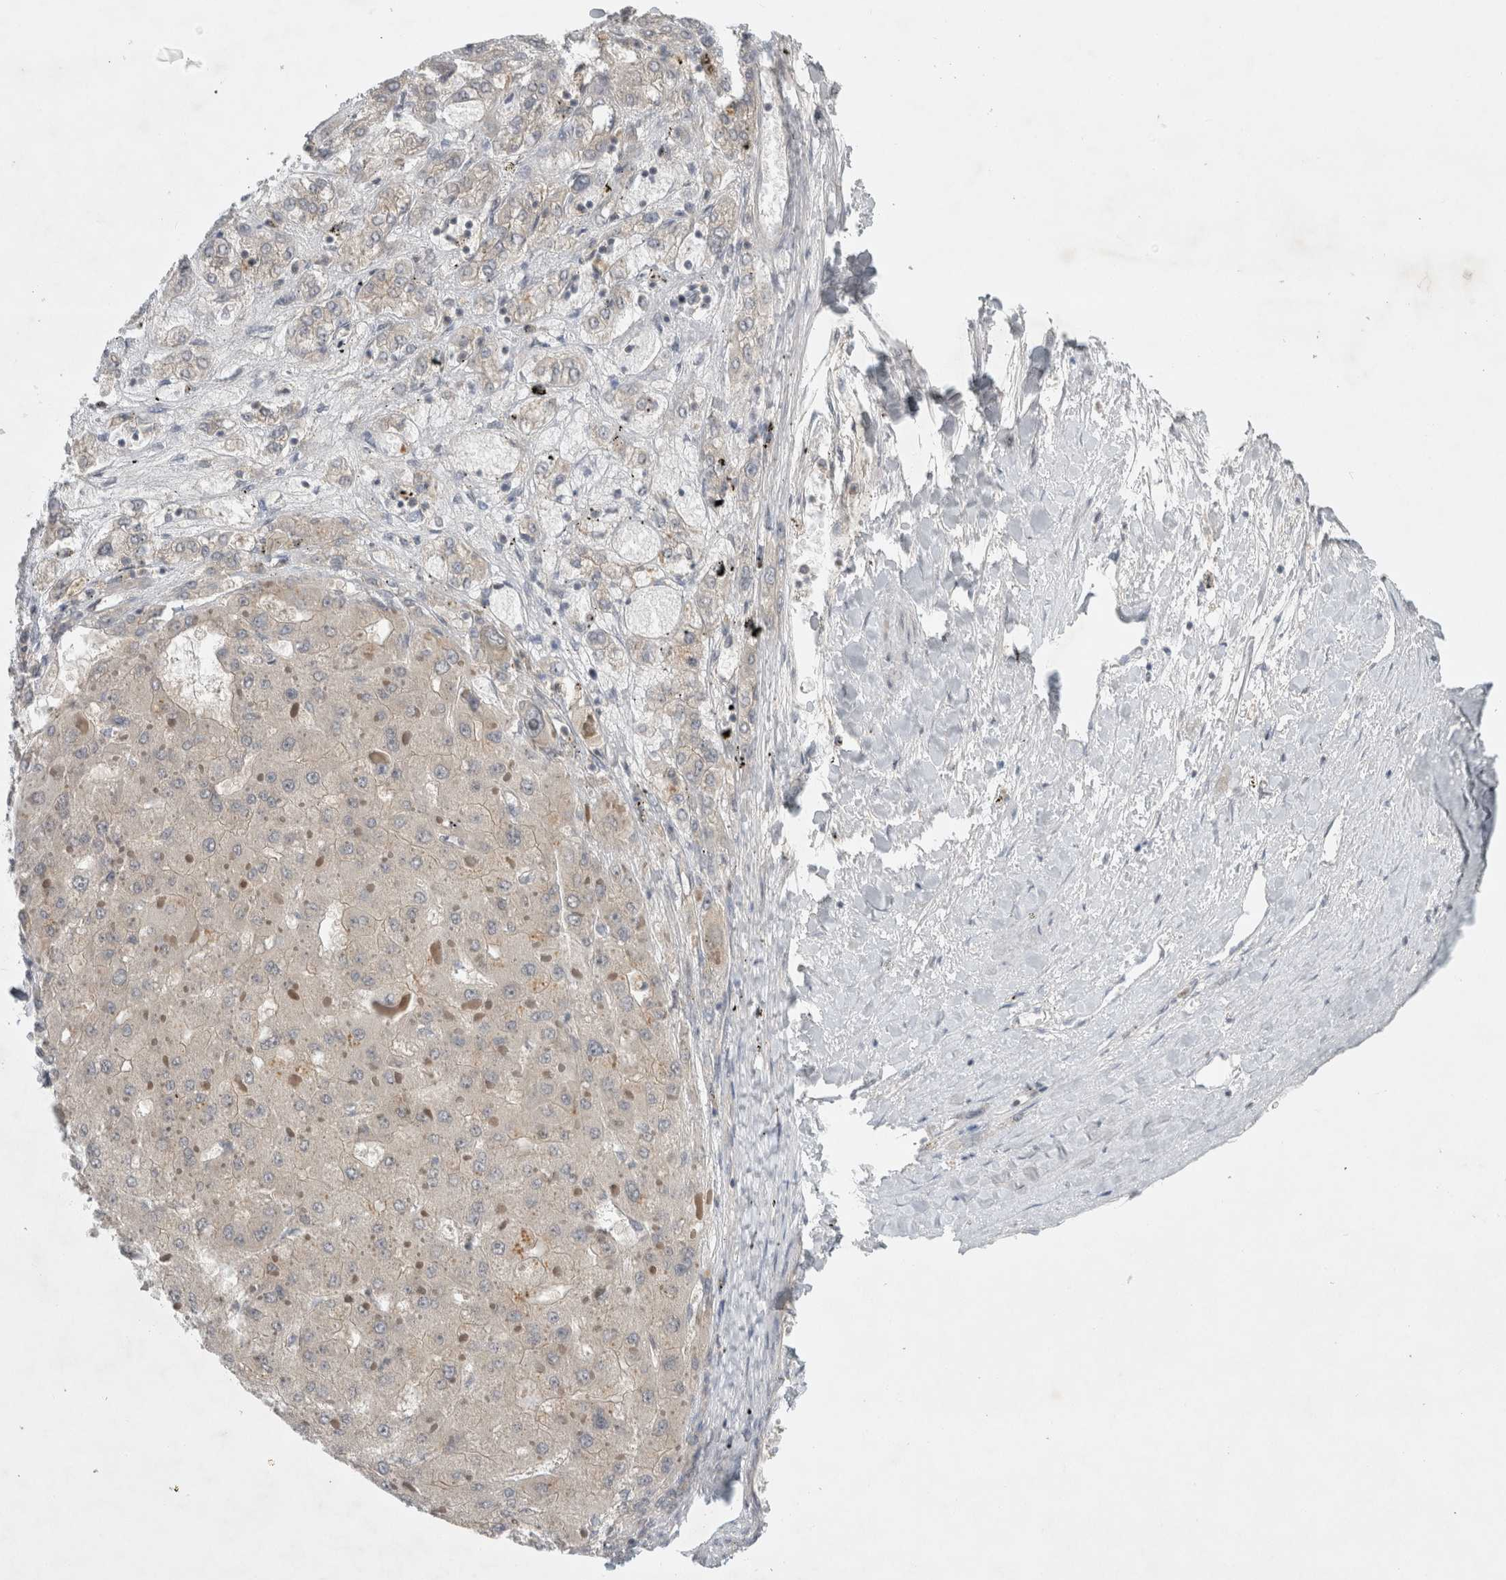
{"staining": {"intensity": "weak", "quantity": "<25%", "location": "cytoplasmic/membranous"}, "tissue": "liver cancer", "cell_type": "Tumor cells", "image_type": "cancer", "snomed": [{"axis": "morphology", "description": "Carcinoma, Hepatocellular, NOS"}, {"axis": "topography", "description": "Liver"}], "caption": "A histopathology image of hepatocellular carcinoma (liver) stained for a protein demonstrates no brown staining in tumor cells. Nuclei are stained in blue.", "gene": "AASDHPPT", "patient": {"sex": "female", "age": 73}}